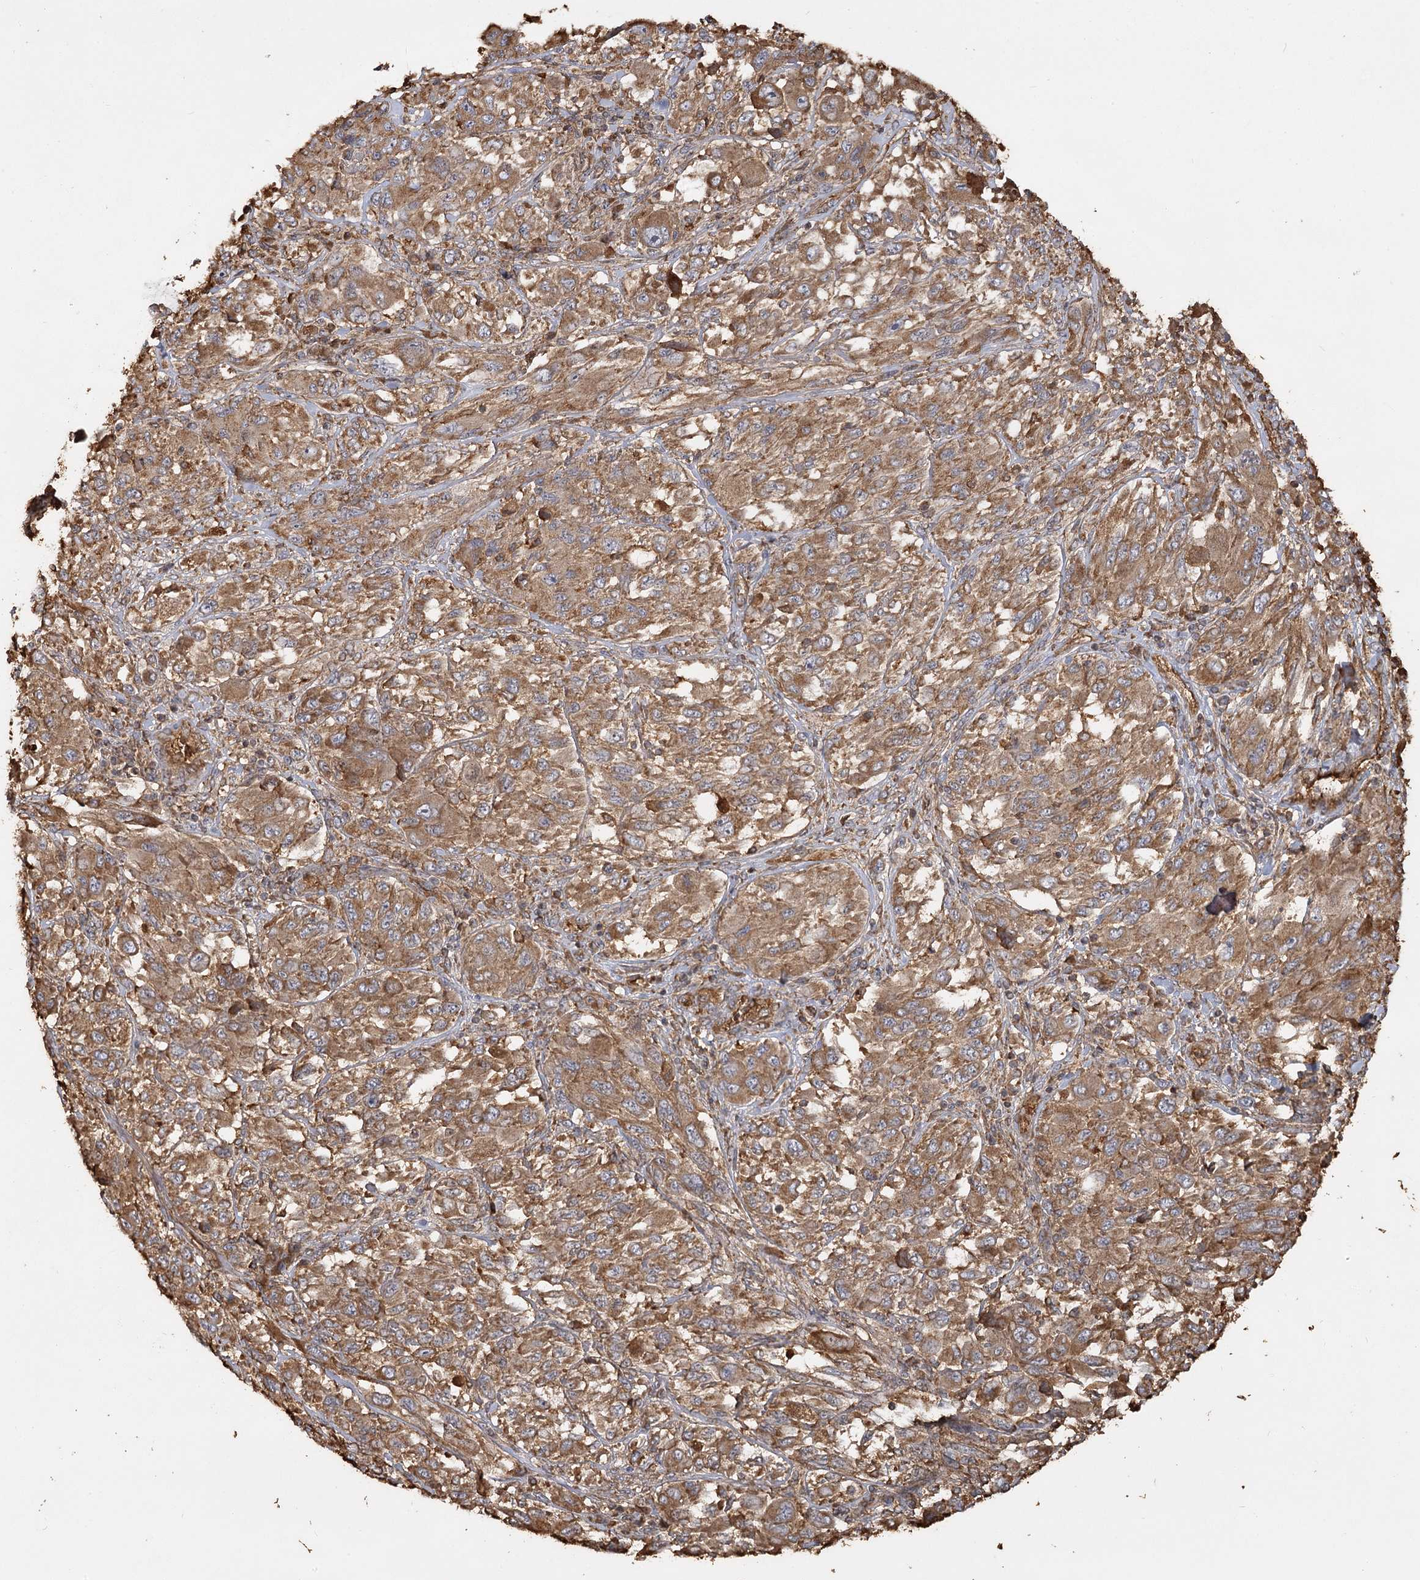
{"staining": {"intensity": "moderate", "quantity": ">75%", "location": "cytoplasmic/membranous"}, "tissue": "melanoma", "cell_type": "Tumor cells", "image_type": "cancer", "snomed": [{"axis": "morphology", "description": "Malignant melanoma, NOS"}, {"axis": "topography", "description": "Skin"}], "caption": "High-magnification brightfield microscopy of malignant melanoma stained with DAB (3,3'-diaminobenzidine) (brown) and counterstained with hematoxylin (blue). tumor cells exhibit moderate cytoplasmic/membranous staining is identified in approximately>75% of cells.", "gene": "PIK3C2A", "patient": {"sex": "female", "age": 91}}